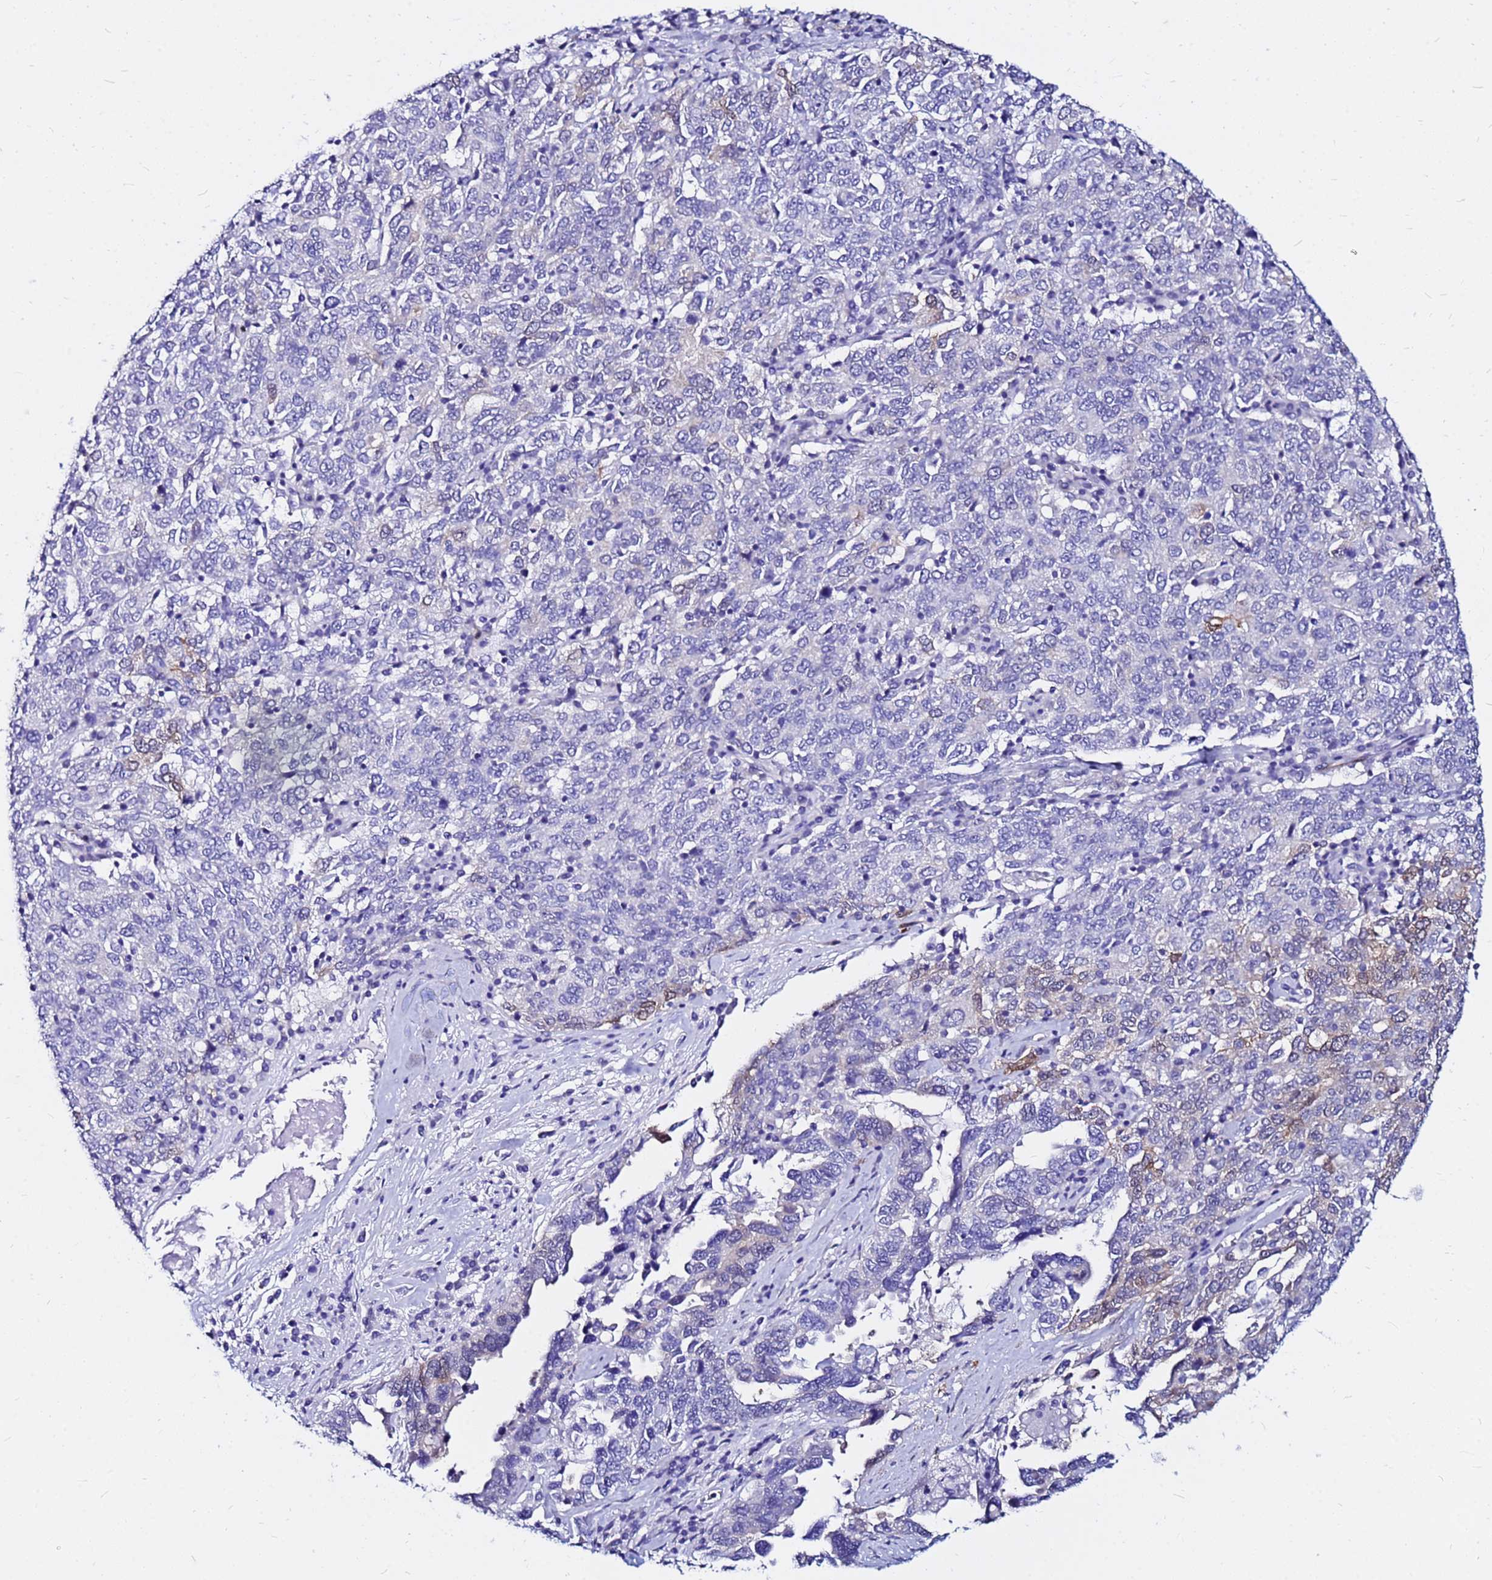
{"staining": {"intensity": "strong", "quantity": "<25%", "location": "cytoplasmic/membranous"}, "tissue": "ovarian cancer", "cell_type": "Tumor cells", "image_type": "cancer", "snomed": [{"axis": "morphology", "description": "Carcinoma, endometroid"}, {"axis": "topography", "description": "Ovary"}], "caption": "Immunohistochemistry histopathology image of human ovarian cancer (endometroid carcinoma) stained for a protein (brown), which exhibits medium levels of strong cytoplasmic/membranous staining in about <25% of tumor cells.", "gene": "PPP1R14C", "patient": {"sex": "female", "age": 62}}